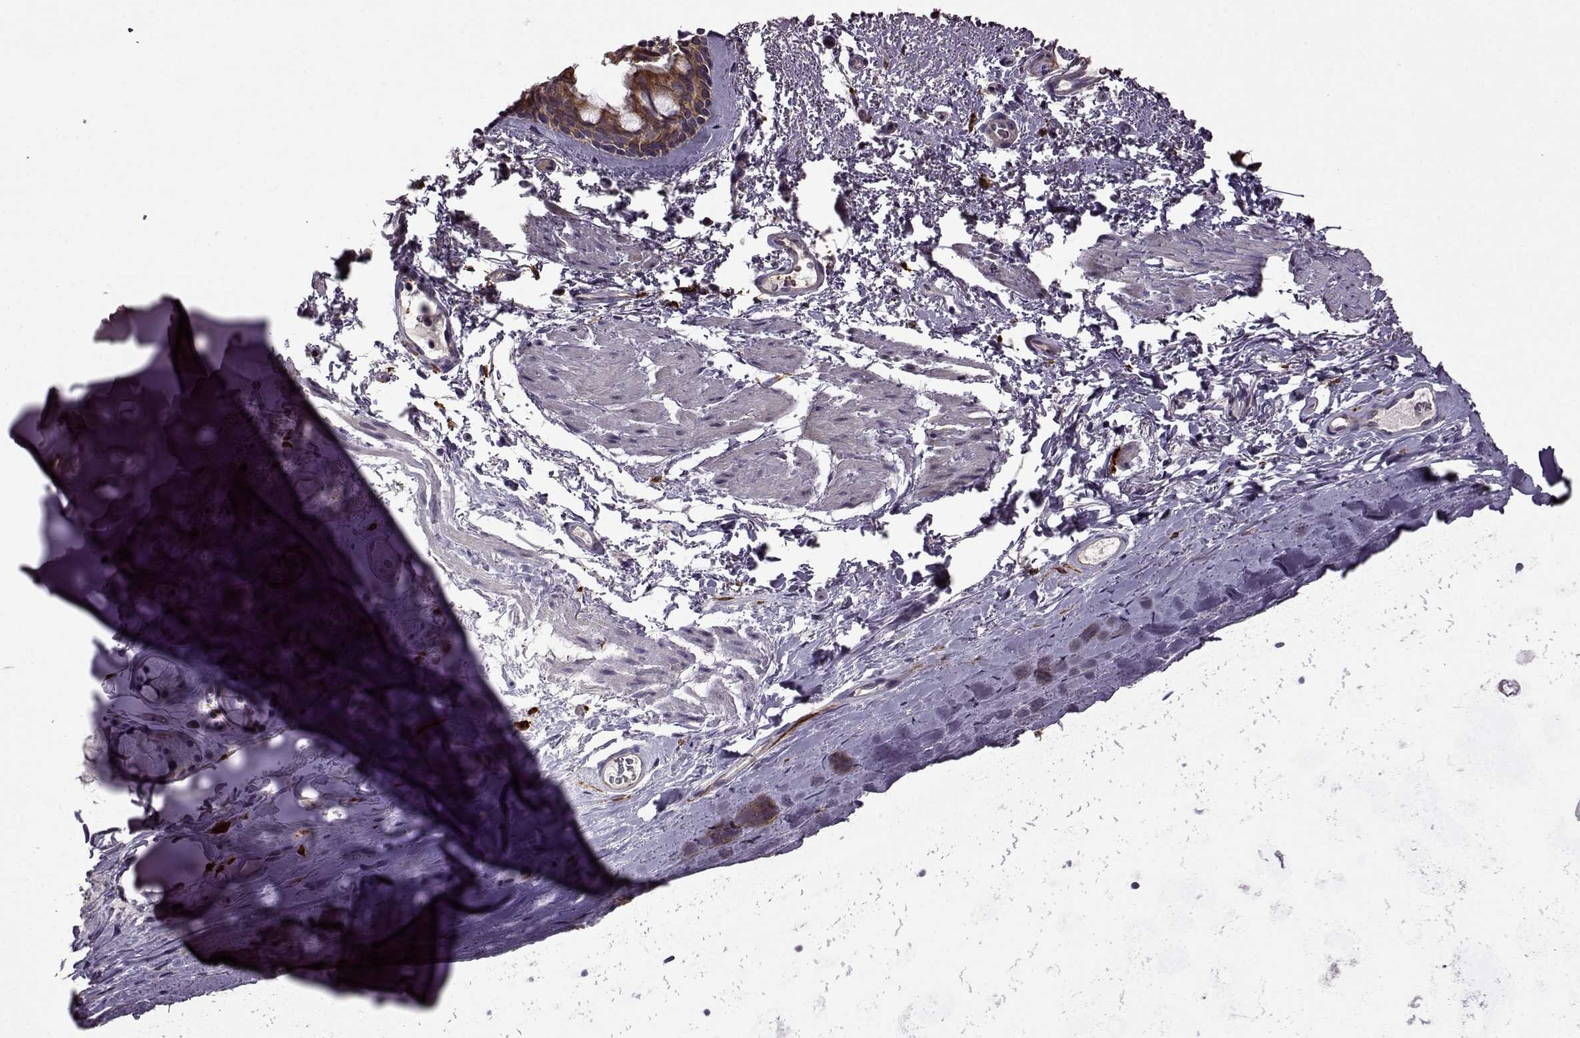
{"staining": {"intensity": "moderate", "quantity": ">75%", "location": "cytoplasmic/membranous"}, "tissue": "bronchus", "cell_type": "Respiratory epithelial cells", "image_type": "normal", "snomed": [{"axis": "morphology", "description": "Normal tissue, NOS"}, {"axis": "topography", "description": "Bronchus"}], "caption": "A brown stain shows moderate cytoplasmic/membranous staining of a protein in respiratory epithelial cells of normal bronchus. Immunohistochemistry stains the protein in brown and the nuclei are stained blue.", "gene": "MTSS1", "patient": {"sex": "female", "age": 64}}